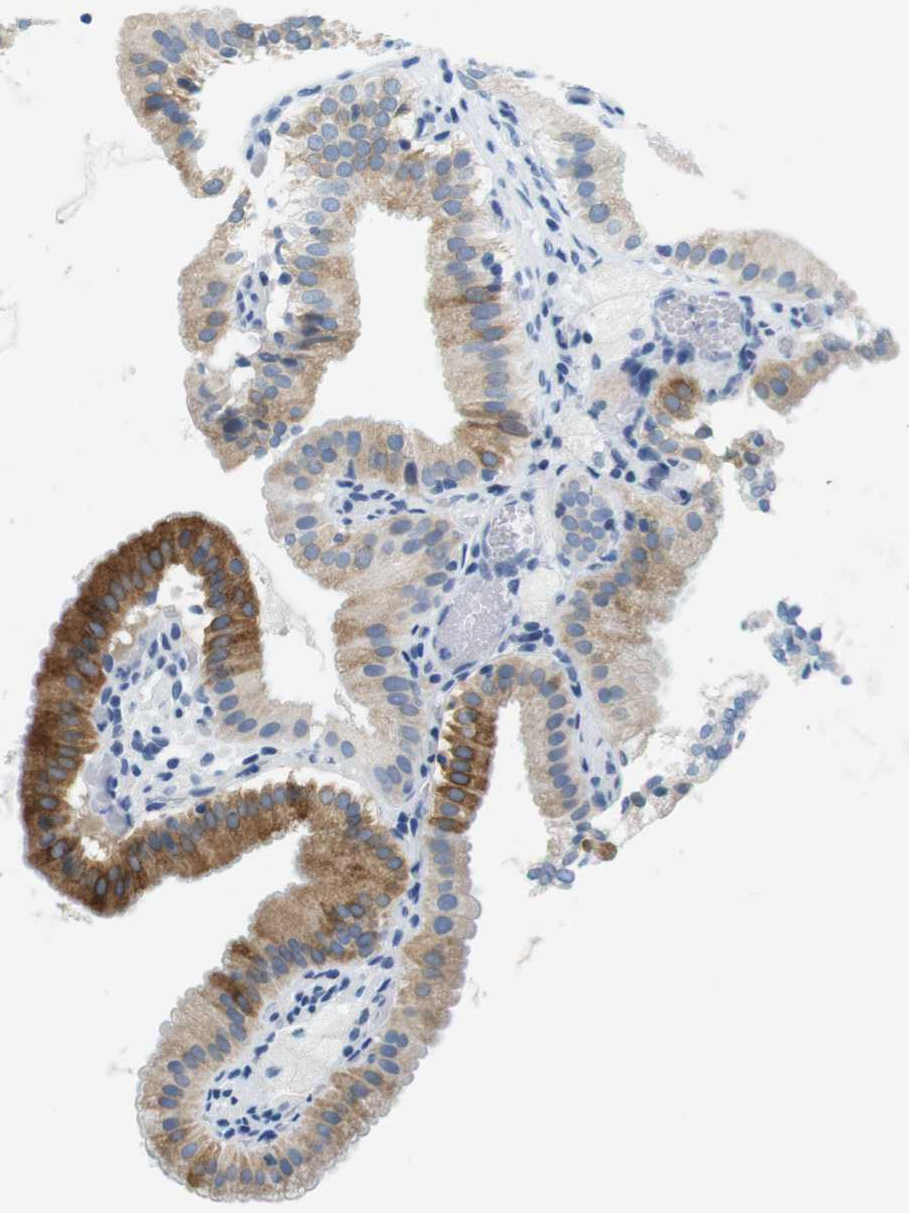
{"staining": {"intensity": "moderate", "quantity": ">75%", "location": "cytoplasmic/membranous"}, "tissue": "gallbladder", "cell_type": "Glandular cells", "image_type": "normal", "snomed": [{"axis": "morphology", "description": "Normal tissue, NOS"}, {"axis": "topography", "description": "Gallbladder"}], "caption": "This histopathology image exhibits immunohistochemistry (IHC) staining of normal gallbladder, with medium moderate cytoplasmic/membranous expression in approximately >75% of glandular cells.", "gene": "CYP2C9", "patient": {"sex": "male", "age": 54}}